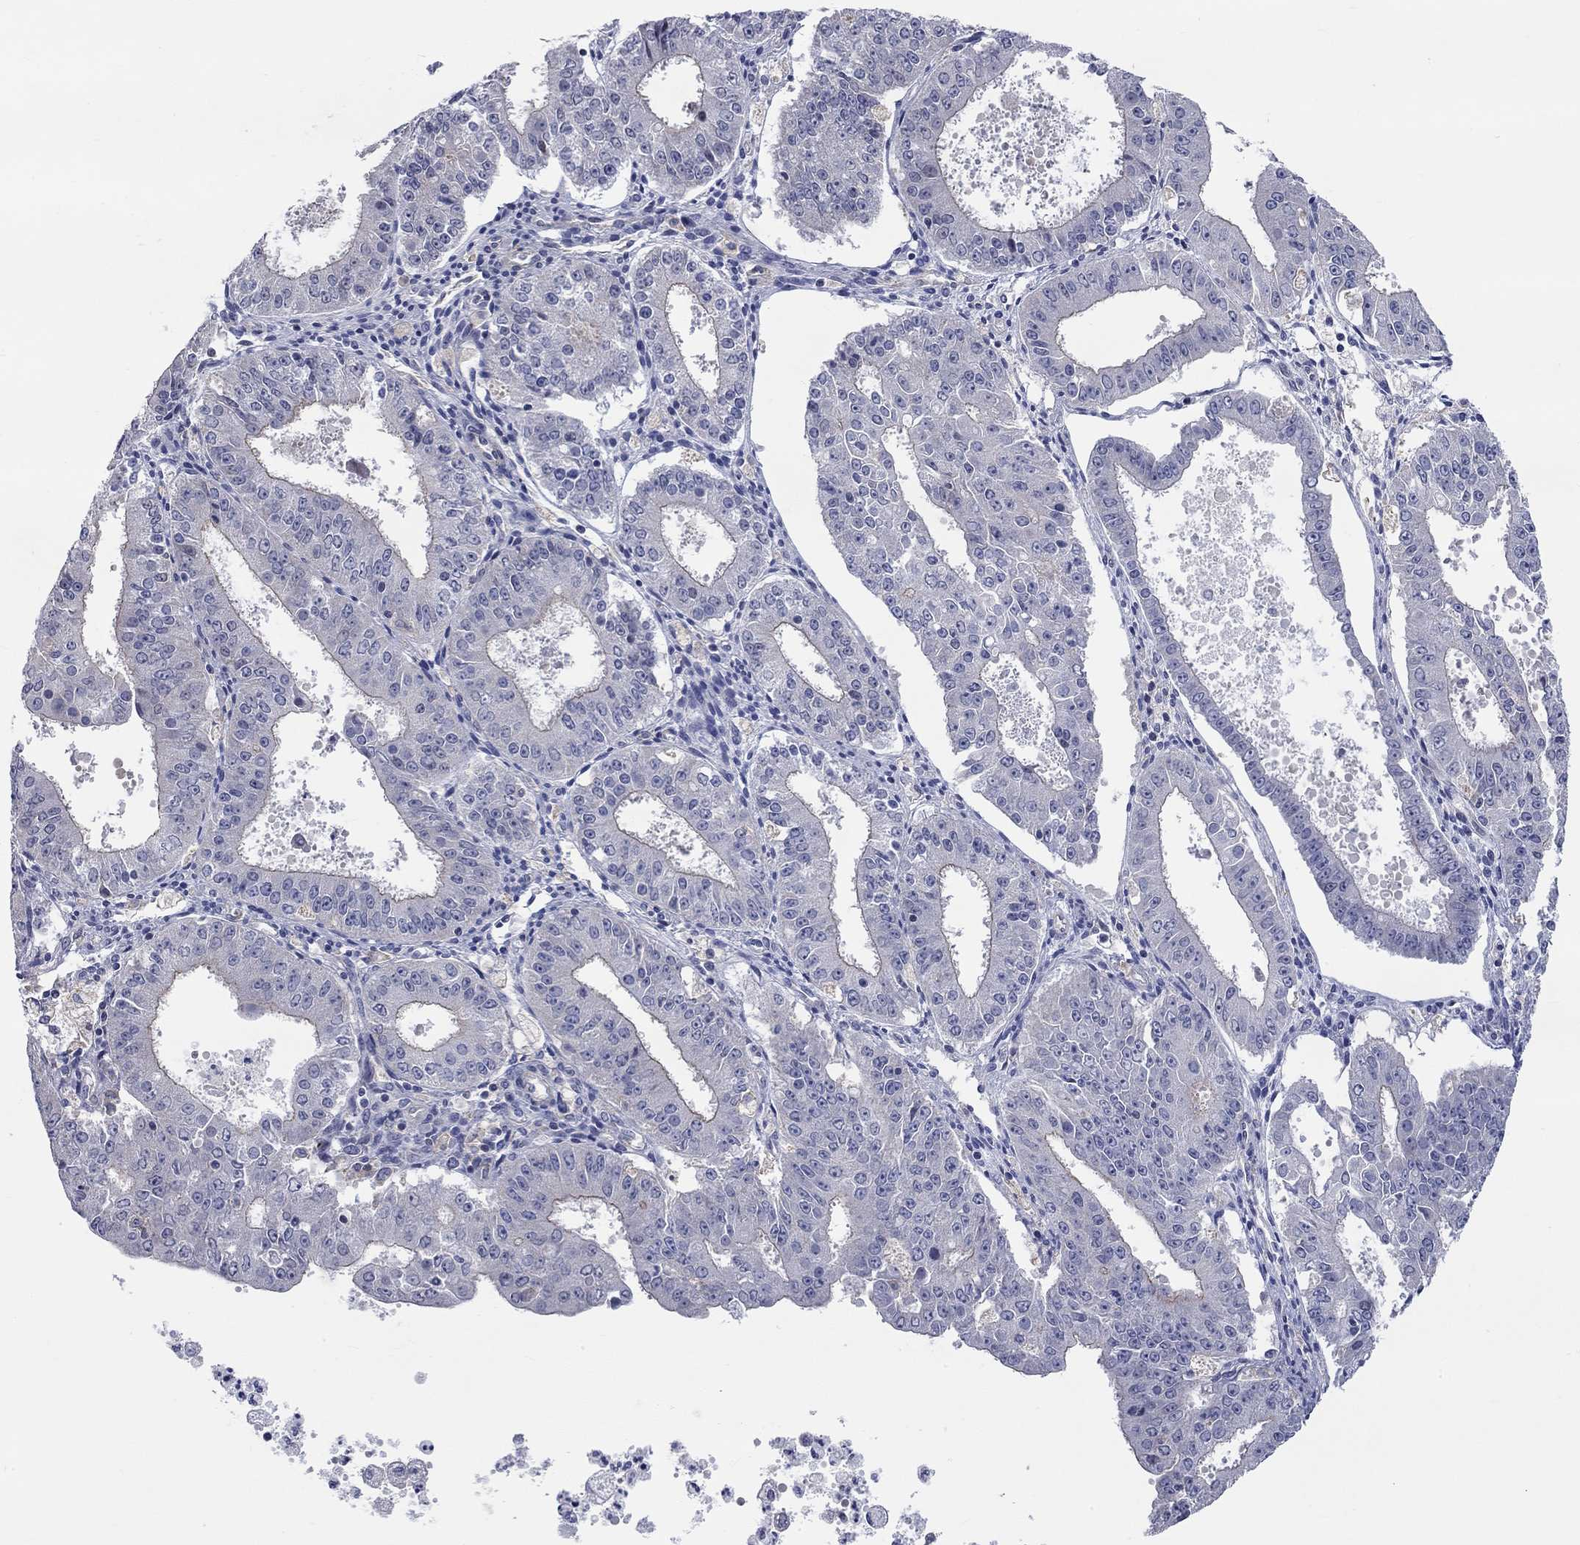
{"staining": {"intensity": "negative", "quantity": "none", "location": "none"}, "tissue": "ovarian cancer", "cell_type": "Tumor cells", "image_type": "cancer", "snomed": [{"axis": "morphology", "description": "Carcinoma, endometroid"}, {"axis": "topography", "description": "Ovary"}], "caption": "Protein analysis of ovarian cancer demonstrates no significant staining in tumor cells. Nuclei are stained in blue.", "gene": "PCDHGA10", "patient": {"sex": "female", "age": 42}}